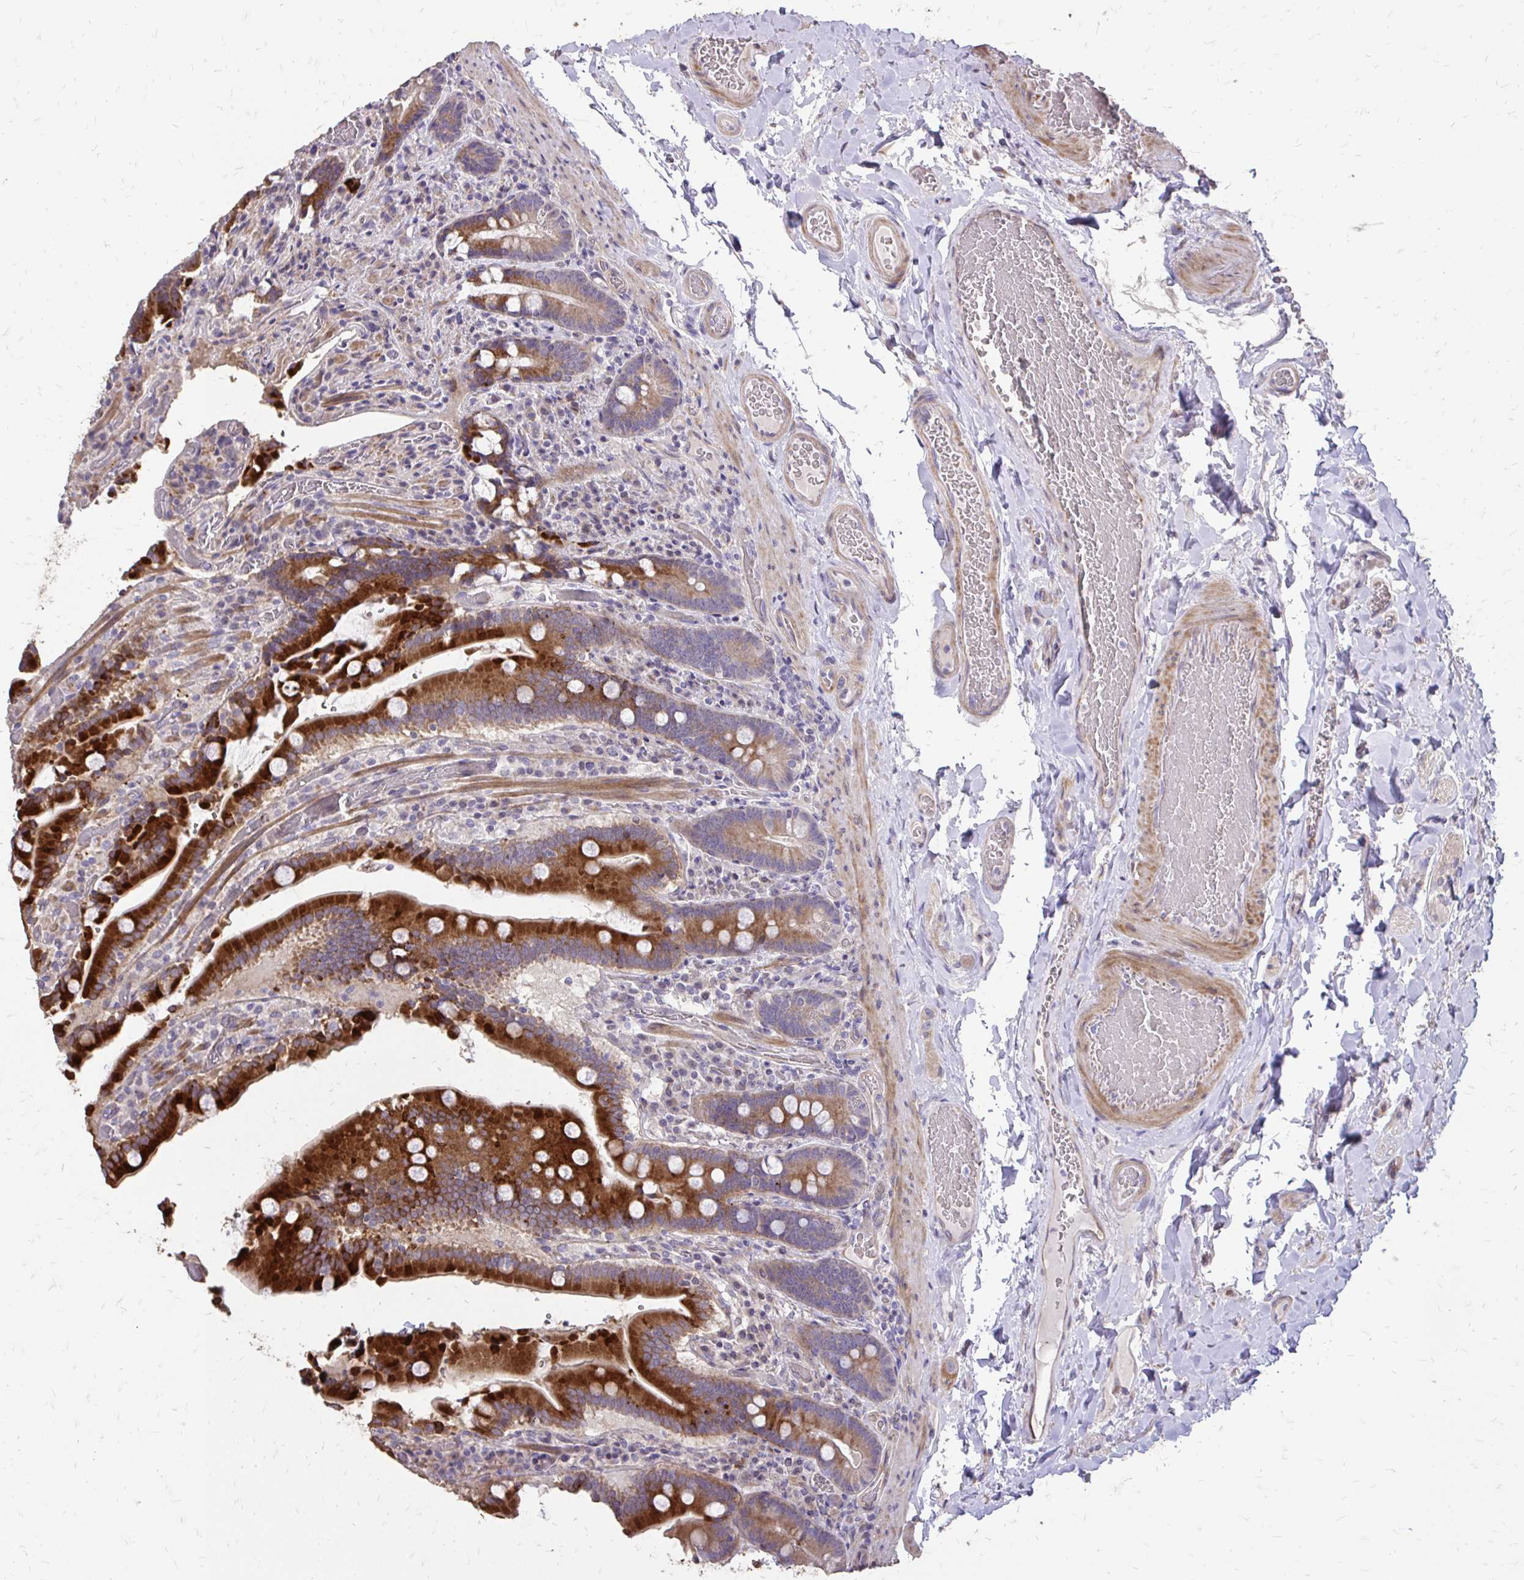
{"staining": {"intensity": "strong", "quantity": ">75%", "location": "cytoplasmic/membranous"}, "tissue": "duodenum", "cell_type": "Glandular cells", "image_type": "normal", "snomed": [{"axis": "morphology", "description": "Normal tissue, NOS"}, {"axis": "topography", "description": "Duodenum"}], "caption": "A high-resolution image shows immunohistochemistry staining of normal duodenum, which shows strong cytoplasmic/membranous positivity in approximately >75% of glandular cells.", "gene": "MYORG", "patient": {"sex": "female", "age": 62}}